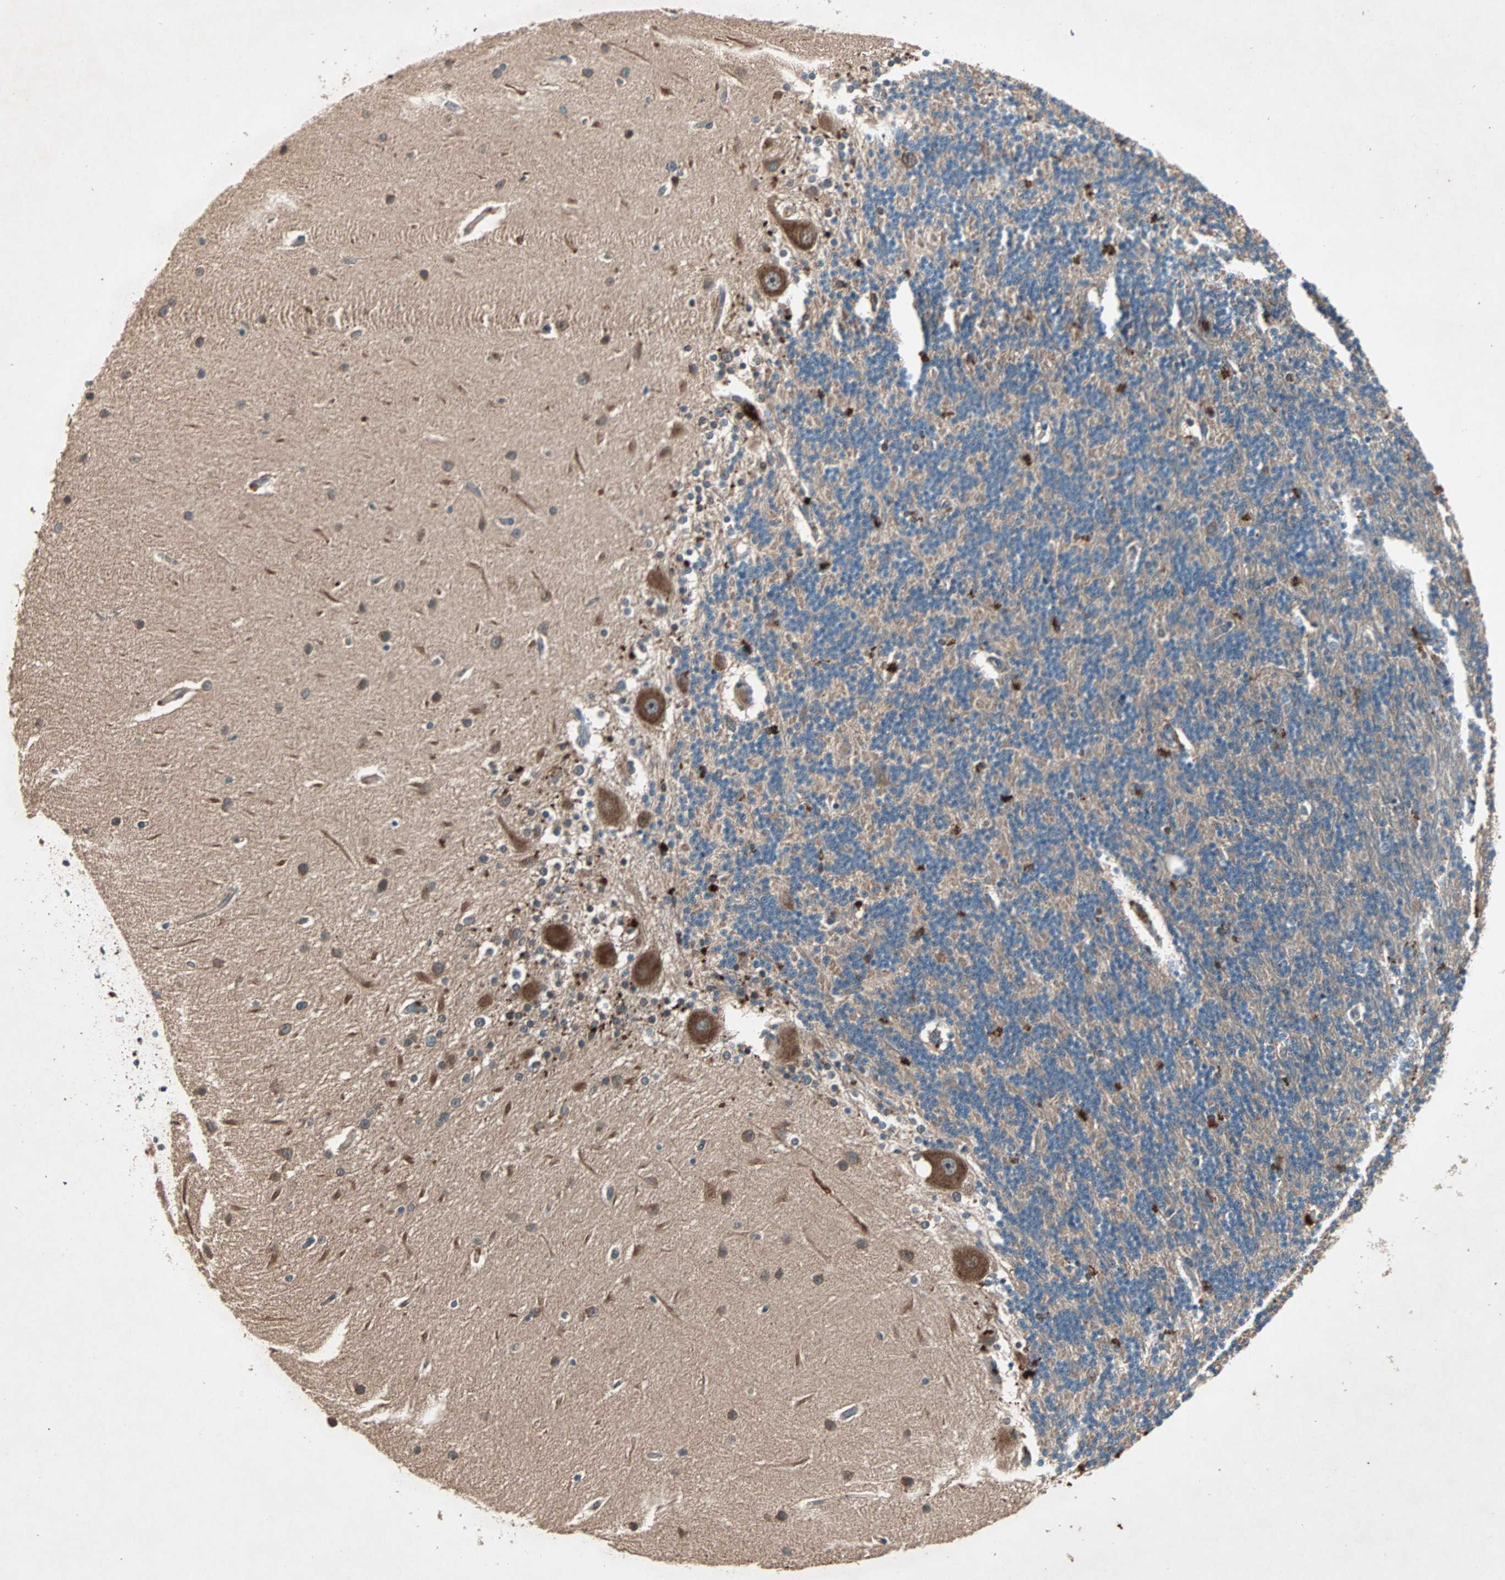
{"staining": {"intensity": "moderate", "quantity": ">75%", "location": "cytoplasmic/membranous"}, "tissue": "cerebellum", "cell_type": "Cells in granular layer", "image_type": "normal", "snomed": [{"axis": "morphology", "description": "Normal tissue, NOS"}, {"axis": "topography", "description": "Cerebellum"}], "caption": "A medium amount of moderate cytoplasmic/membranous expression is seen in approximately >75% of cells in granular layer in benign cerebellum.", "gene": "SDSL", "patient": {"sex": "female", "age": 54}}